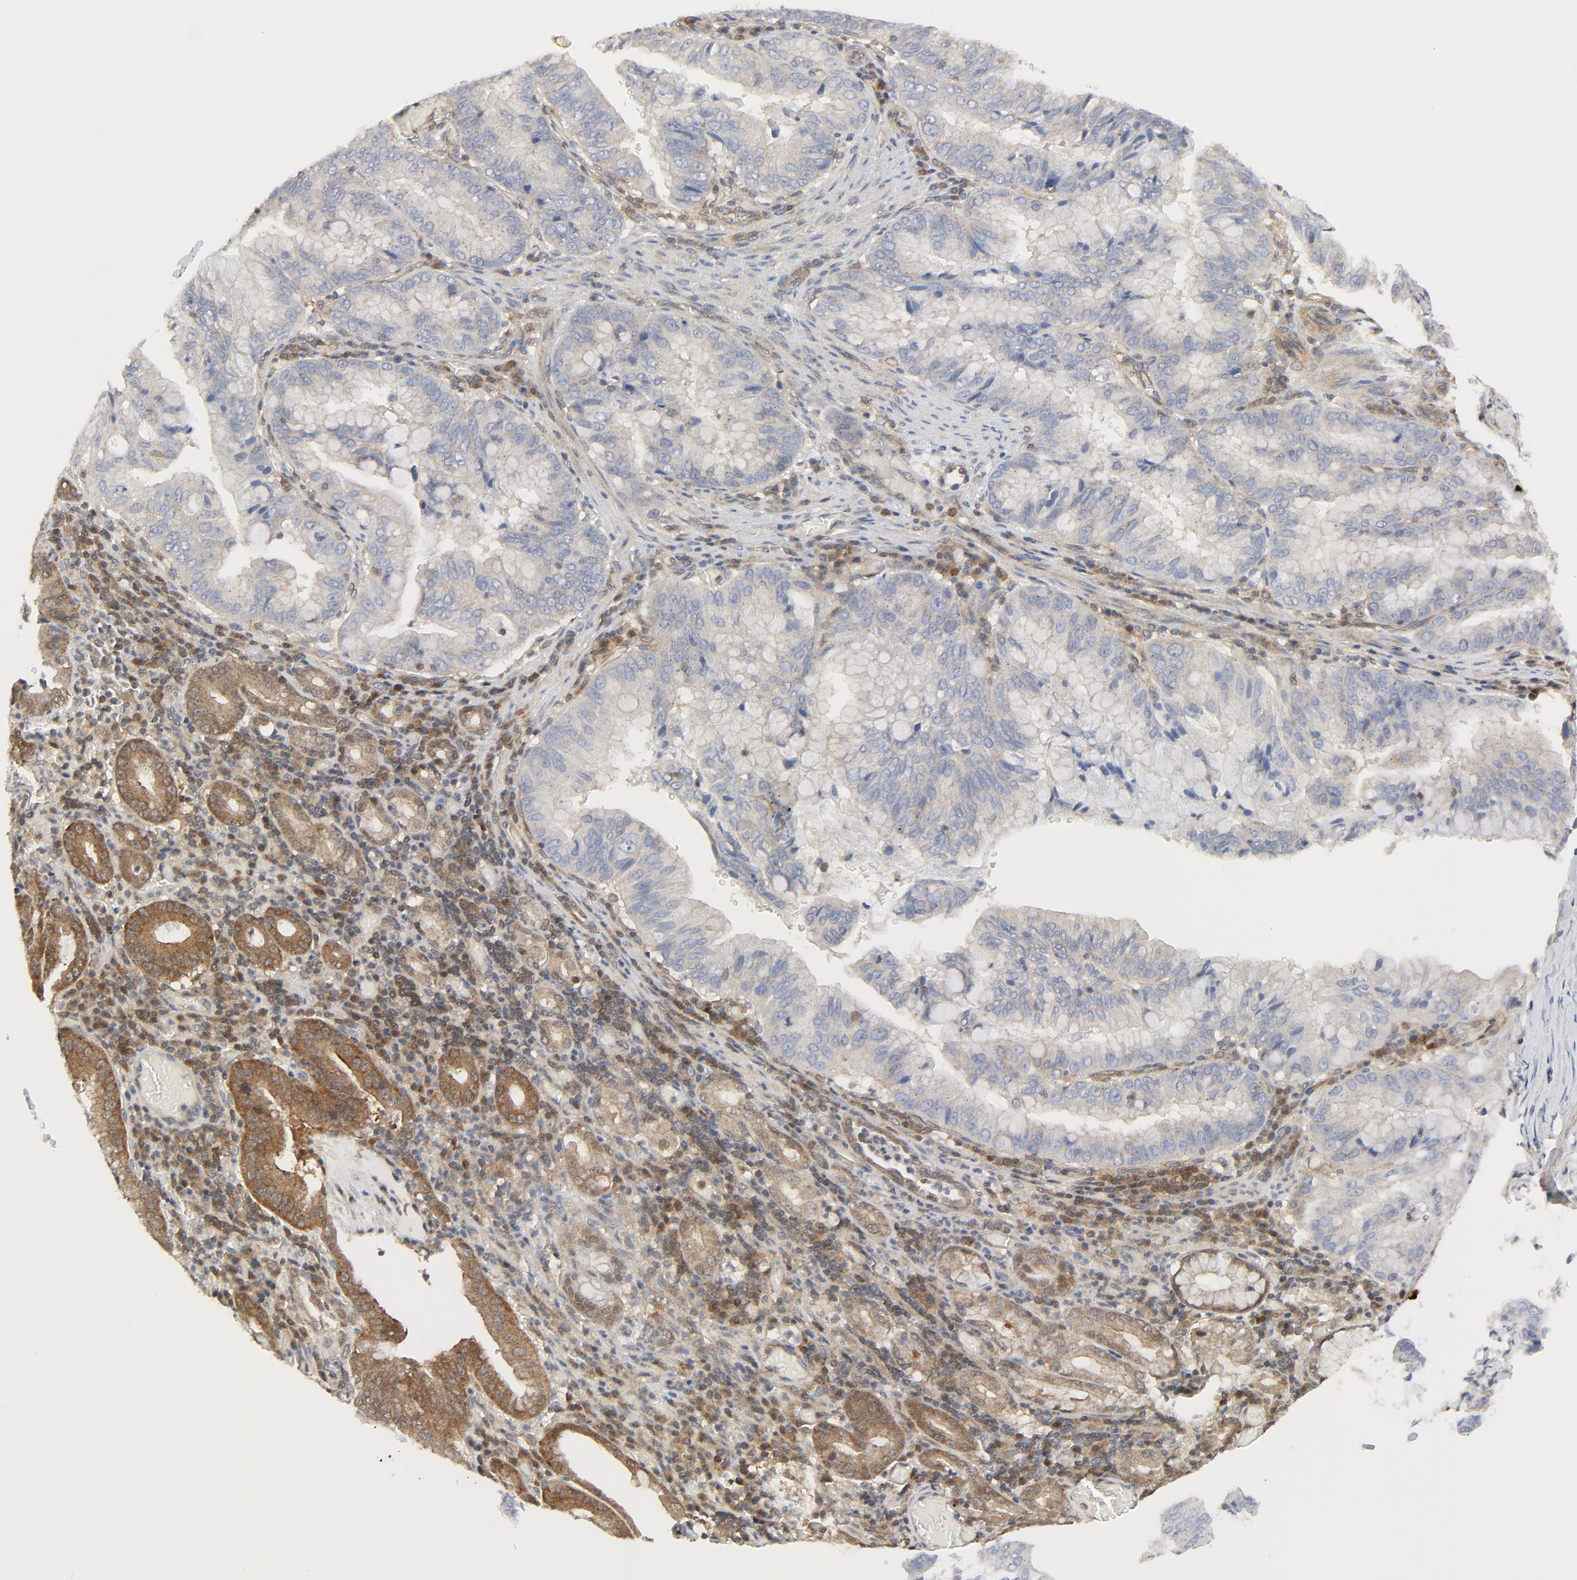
{"staining": {"intensity": "negative", "quantity": "none", "location": "none"}, "tissue": "stomach cancer", "cell_type": "Tumor cells", "image_type": "cancer", "snomed": [{"axis": "morphology", "description": "Adenocarcinoma, NOS"}, {"axis": "topography", "description": "Stomach, upper"}], "caption": "A histopathology image of adenocarcinoma (stomach) stained for a protein exhibits no brown staining in tumor cells.", "gene": "MAP2K7", "patient": {"sex": "male", "age": 80}}